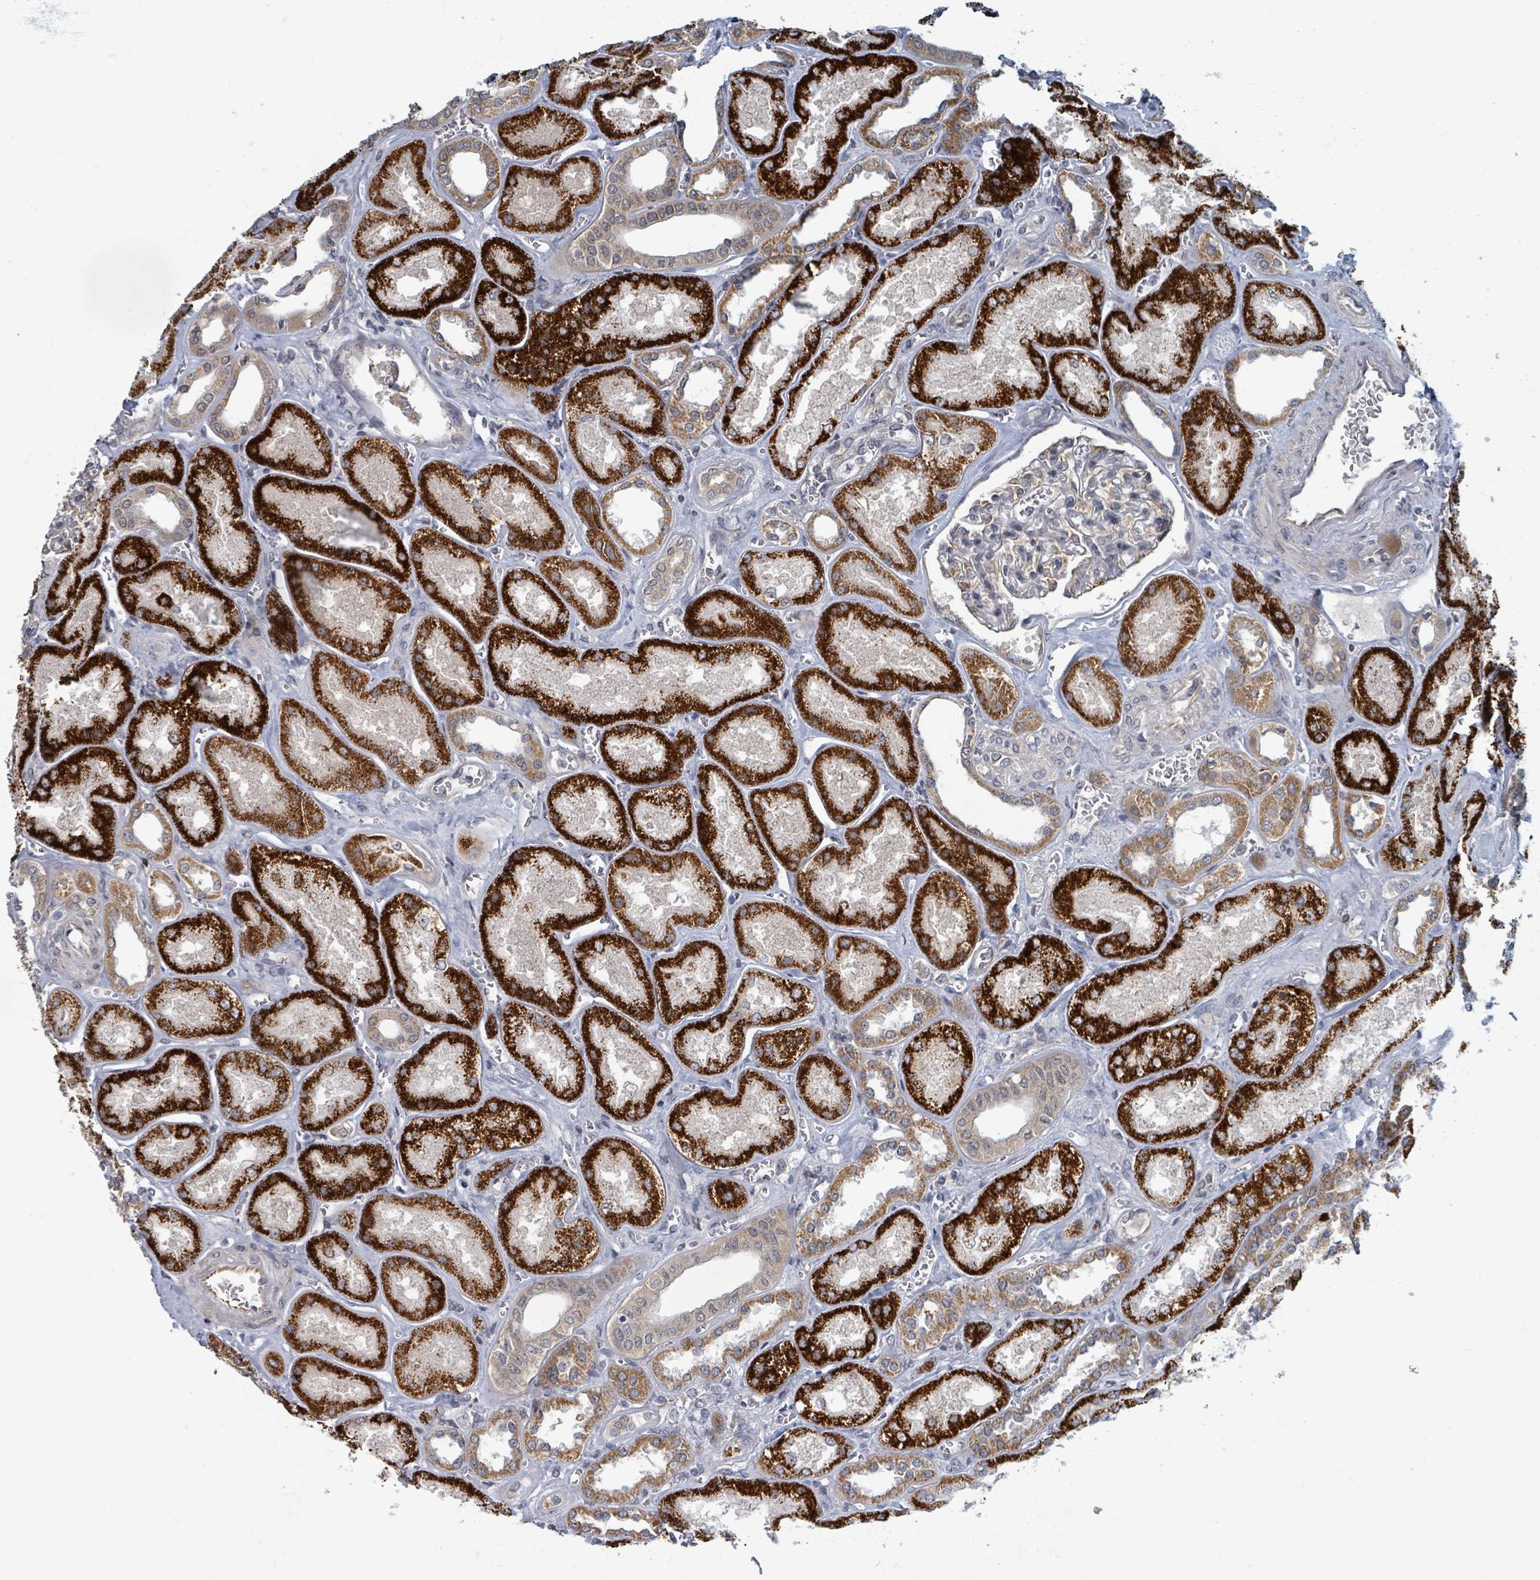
{"staining": {"intensity": "weak", "quantity": "<25%", "location": "cytoplasmic/membranous"}, "tissue": "kidney", "cell_type": "Cells in glomeruli", "image_type": "normal", "snomed": [{"axis": "morphology", "description": "Normal tissue, NOS"}, {"axis": "morphology", "description": "Adenocarcinoma, NOS"}, {"axis": "topography", "description": "Kidney"}], "caption": "A histopathology image of kidney stained for a protein exhibits no brown staining in cells in glomeruli.", "gene": "INTS15", "patient": {"sex": "female", "age": 68}}